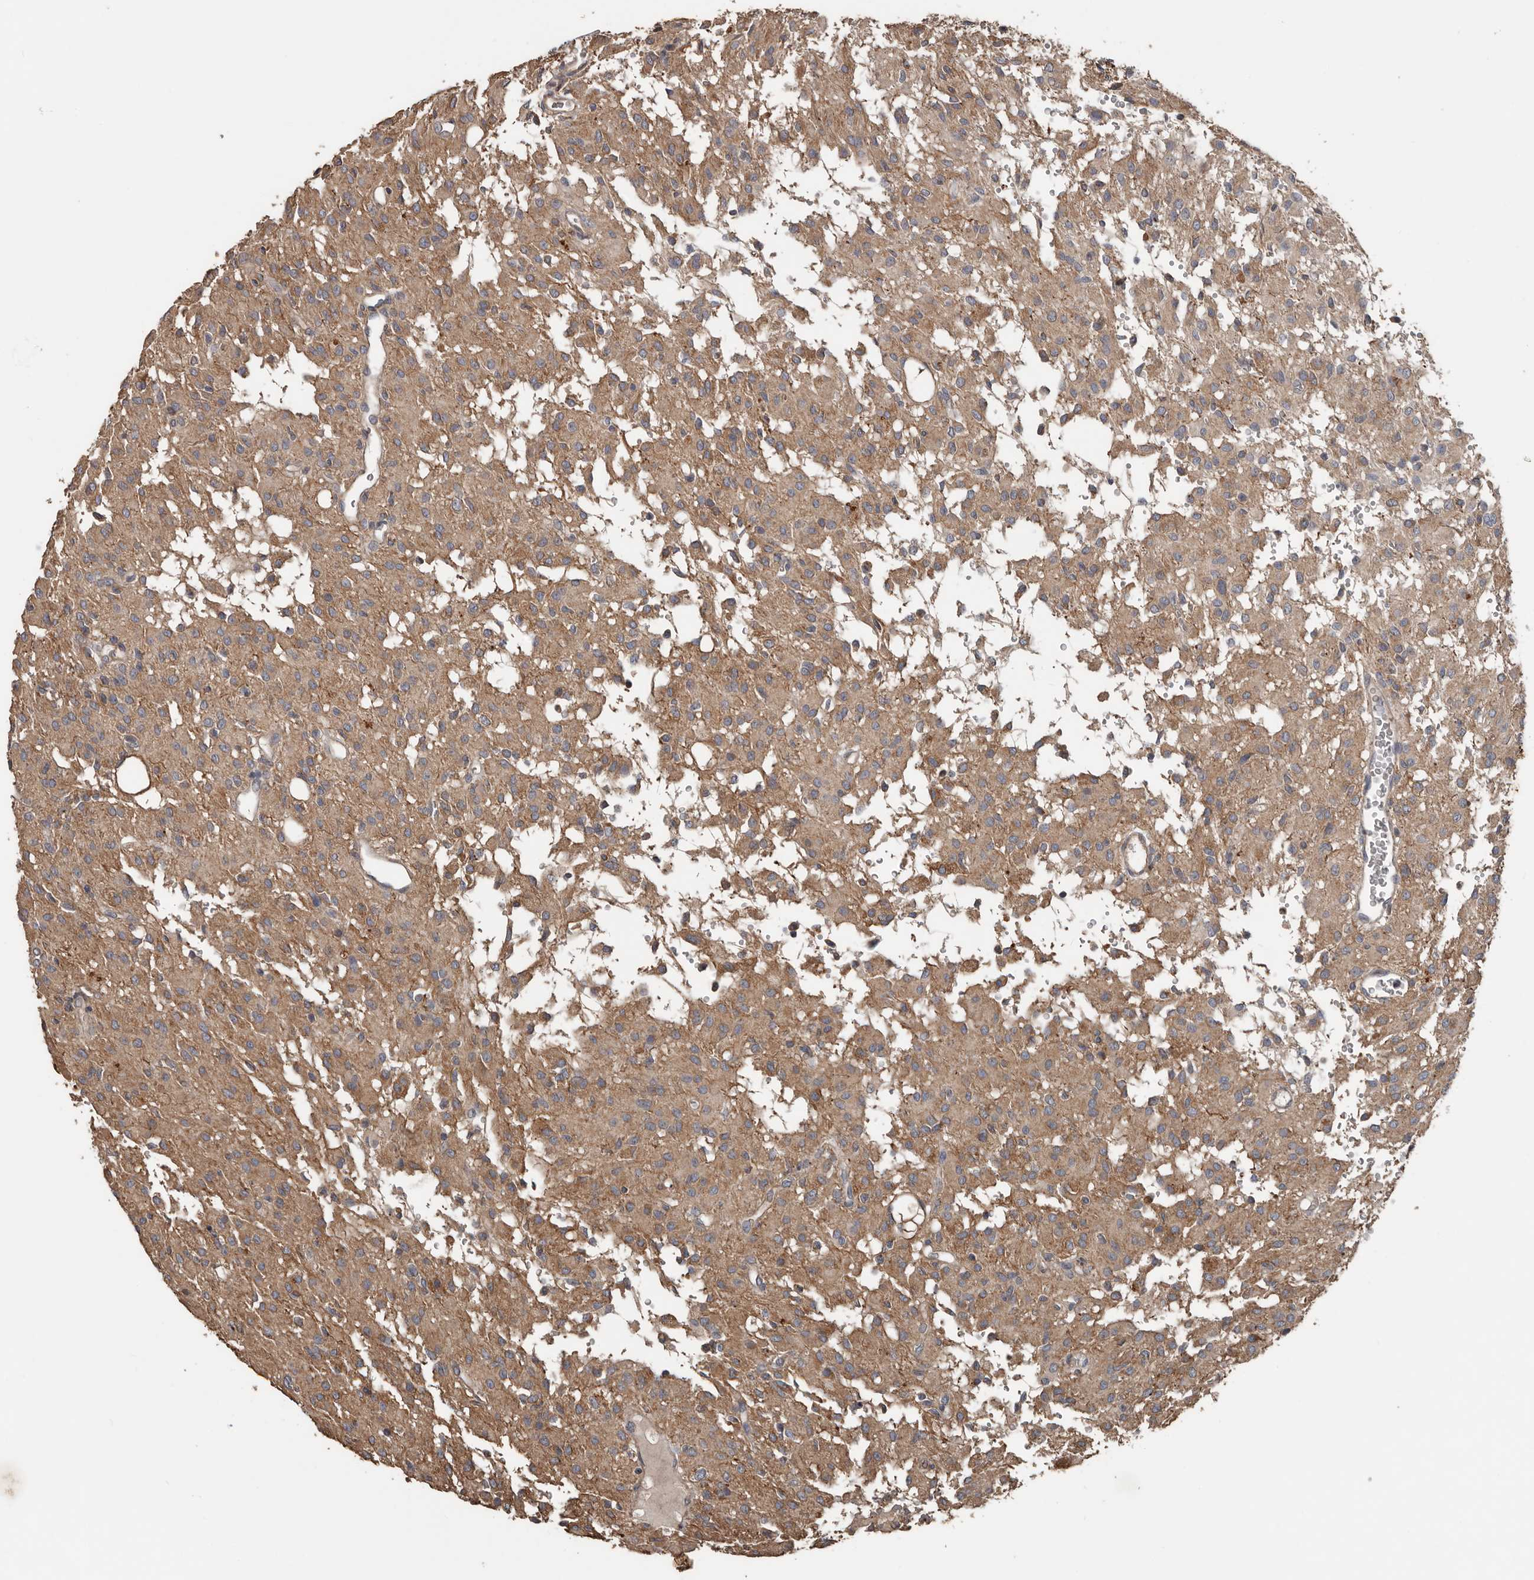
{"staining": {"intensity": "weak", "quantity": "25%-75%", "location": "cytoplasmic/membranous"}, "tissue": "glioma", "cell_type": "Tumor cells", "image_type": "cancer", "snomed": [{"axis": "morphology", "description": "Glioma, malignant, High grade"}, {"axis": "topography", "description": "Brain"}], "caption": "IHC photomicrograph of neoplastic tissue: malignant glioma (high-grade) stained using IHC demonstrates low levels of weak protein expression localized specifically in the cytoplasmic/membranous of tumor cells, appearing as a cytoplasmic/membranous brown color.", "gene": "HYAL4", "patient": {"sex": "female", "age": 59}}